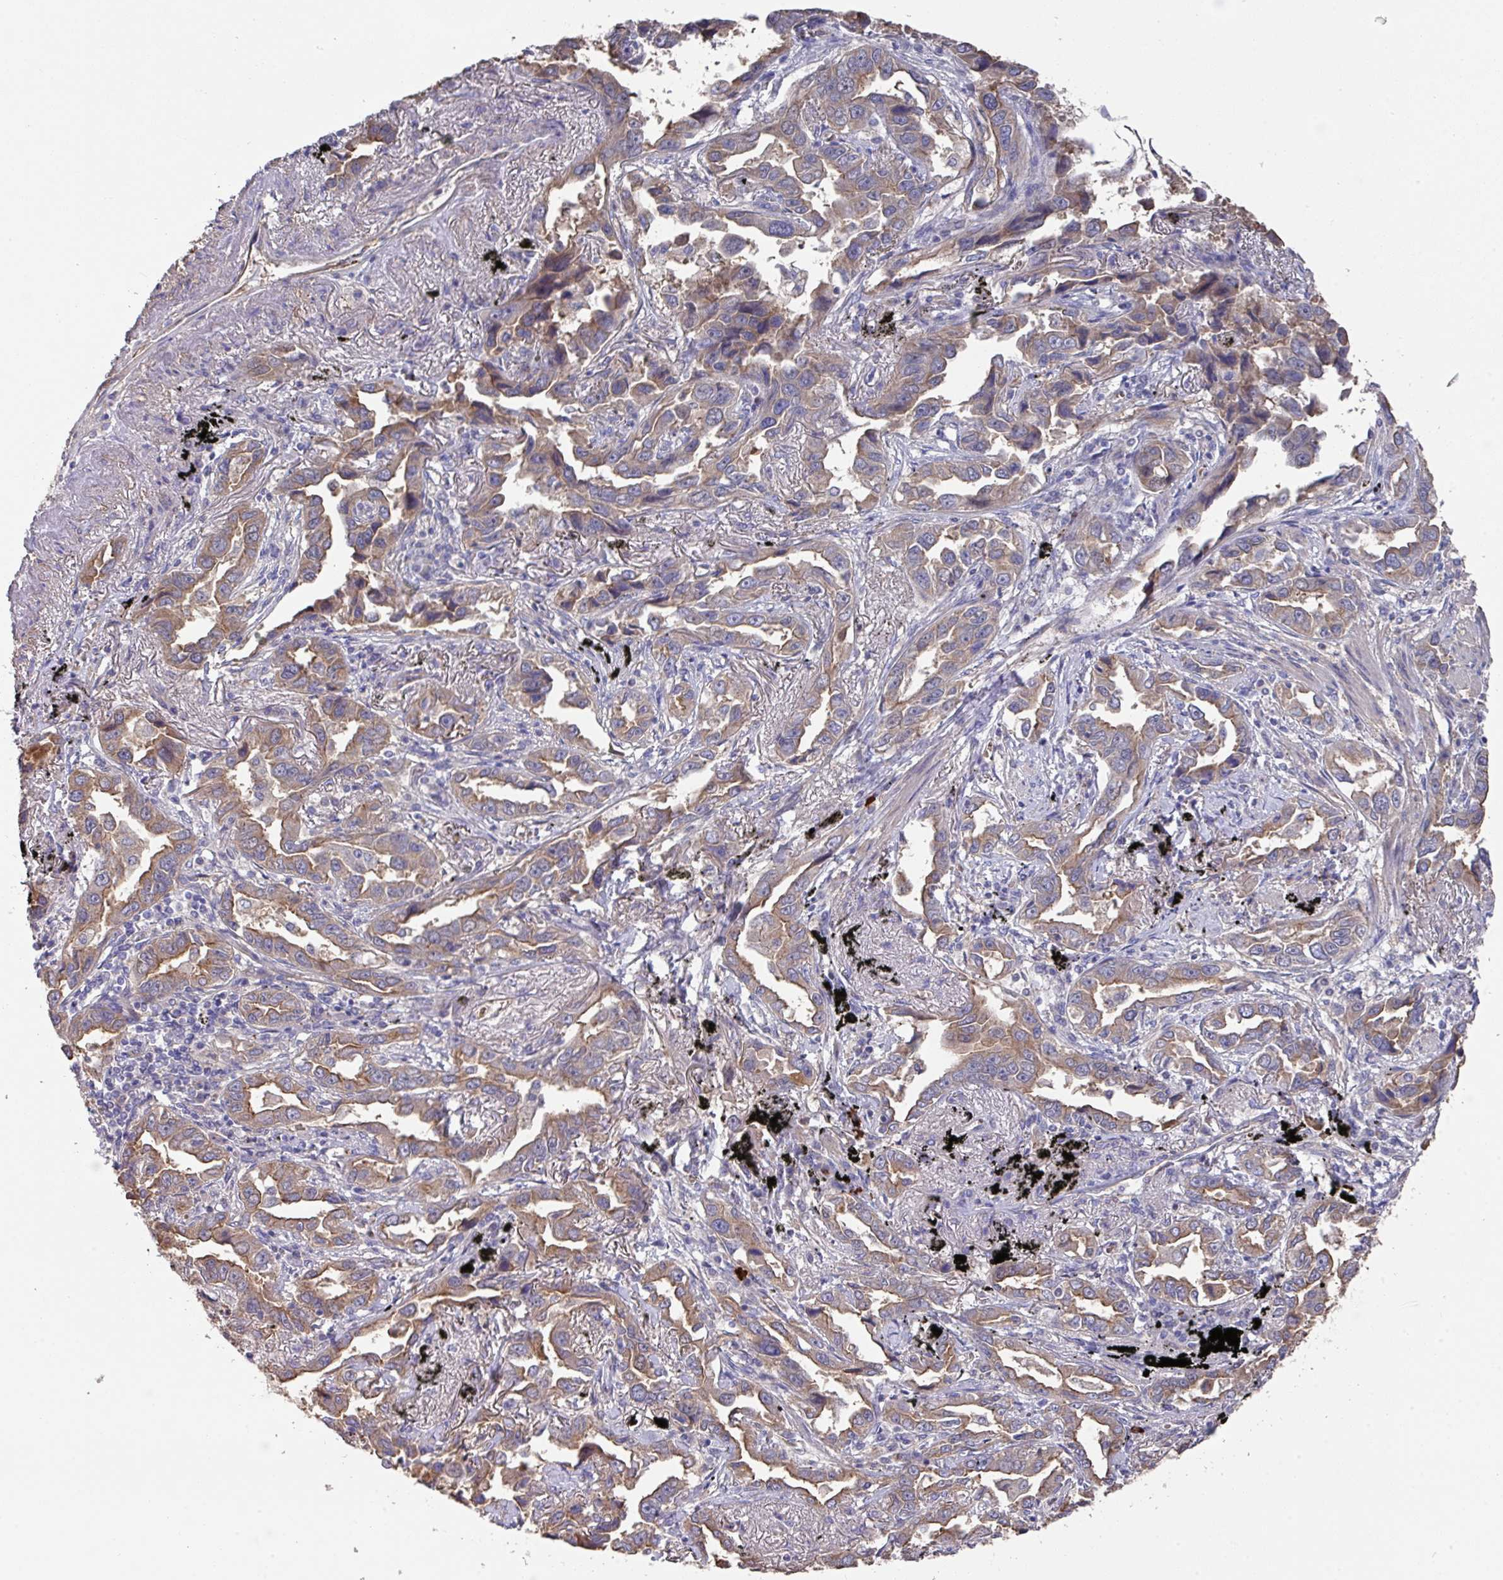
{"staining": {"intensity": "moderate", "quantity": ">75%", "location": "cytoplasmic/membranous"}, "tissue": "lung cancer", "cell_type": "Tumor cells", "image_type": "cancer", "snomed": [{"axis": "morphology", "description": "Adenocarcinoma, NOS"}, {"axis": "topography", "description": "Lung"}], "caption": "A high-resolution micrograph shows immunohistochemistry staining of adenocarcinoma (lung), which shows moderate cytoplasmic/membranous staining in approximately >75% of tumor cells.", "gene": "PRR5", "patient": {"sex": "male", "age": 67}}